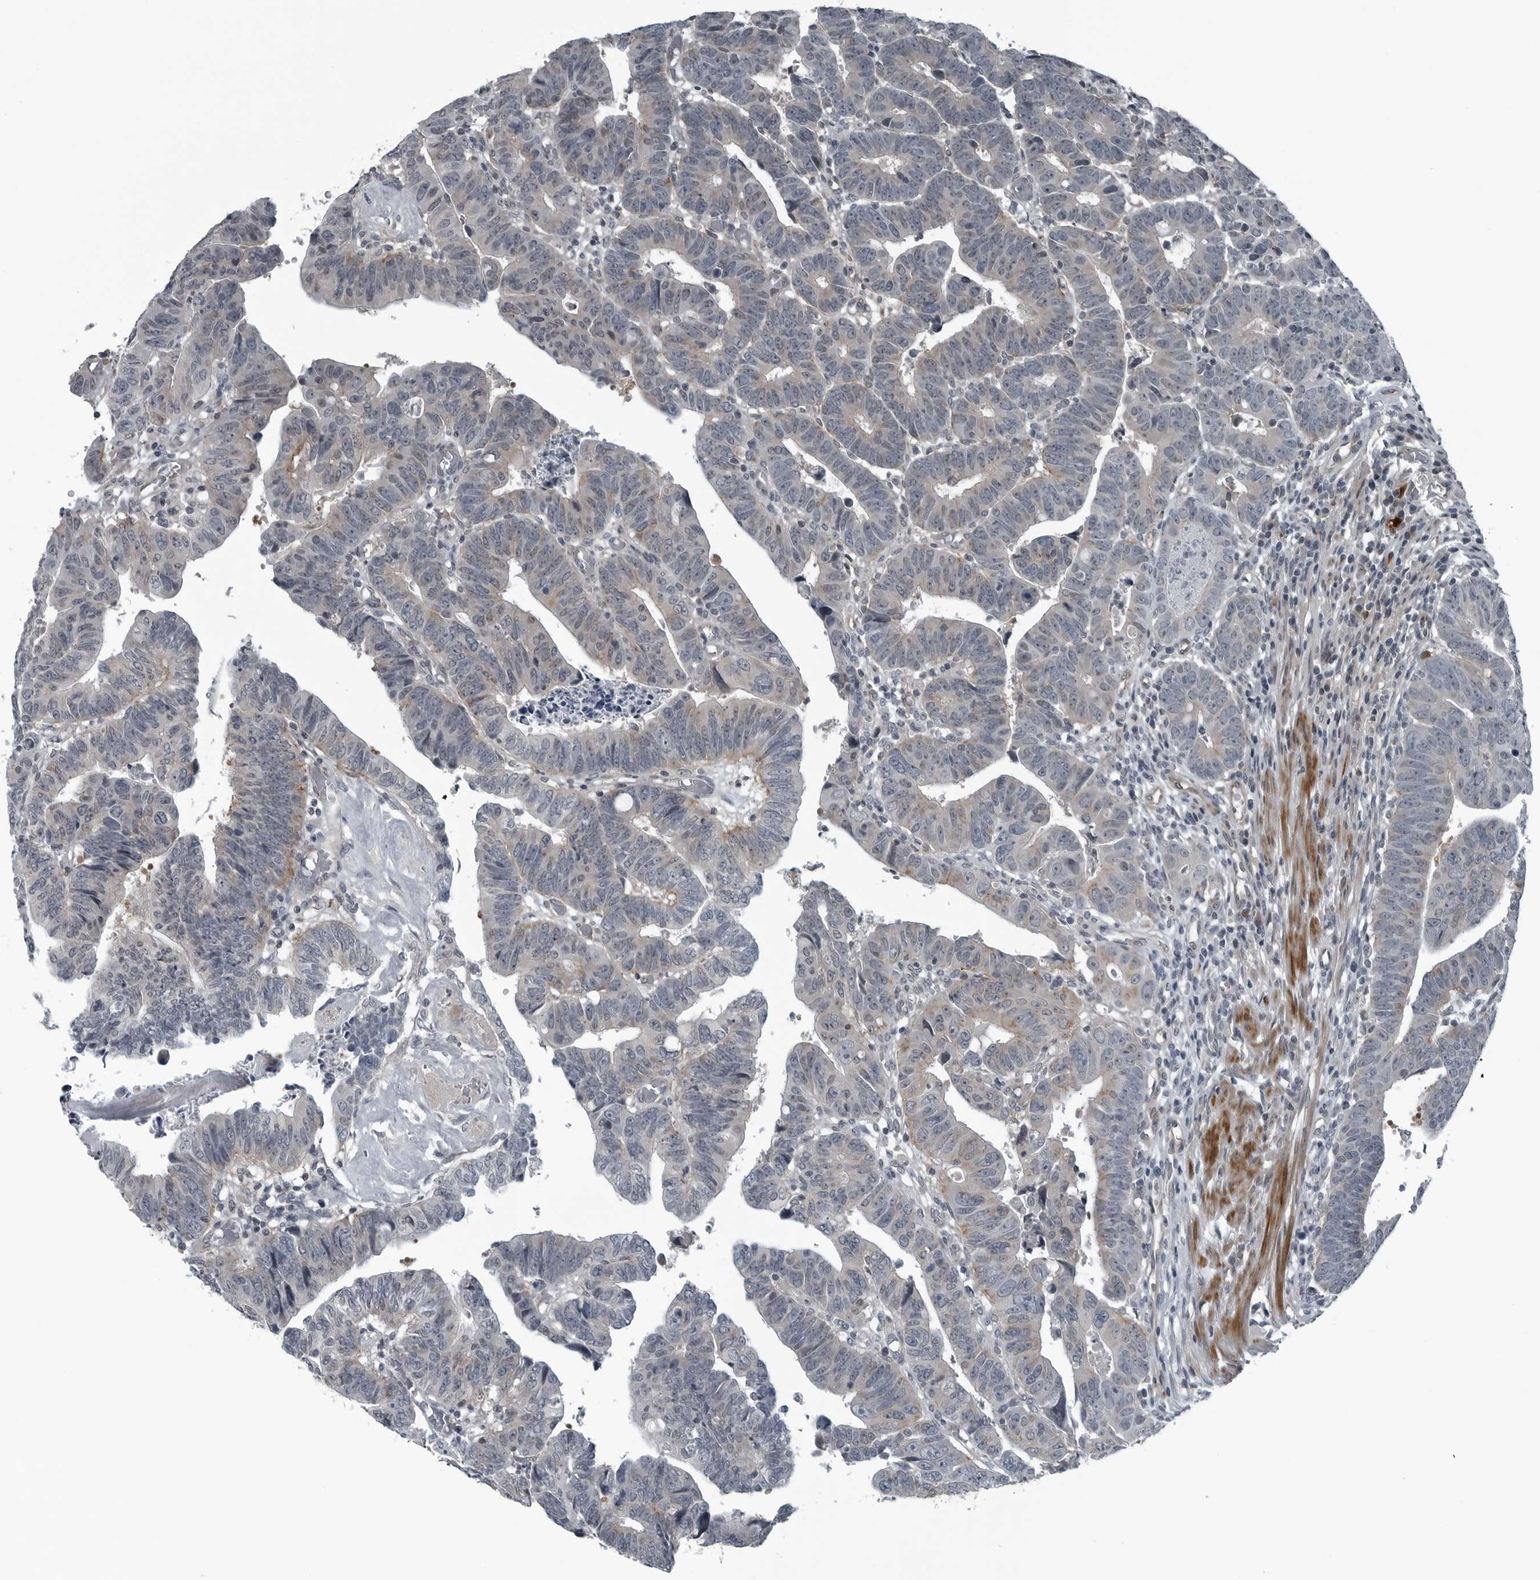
{"staining": {"intensity": "weak", "quantity": "<25%", "location": "cytoplasmic/membranous"}, "tissue": "colorectal cancer", "cell_type": "Tumor cells", "image_type": "cancer", "snomed": [{"axis": "morphology", "description": "Adenocarcinoma, NOS"}, {"axis": "topography", "description": "Rectum"}], "caption": "The immunohistochemistry (IHC) histopathology image has no significant staining in tumor cells of adenocarcinoma (colorectal) tissue. The staining was performed using DAB to visualize the protein expression in brown, while the nuclei were stained in blue with hematoxylin (Magnification: 20x).", "gene": "GAK", "patient": {"sex": "female", "age": 65}}